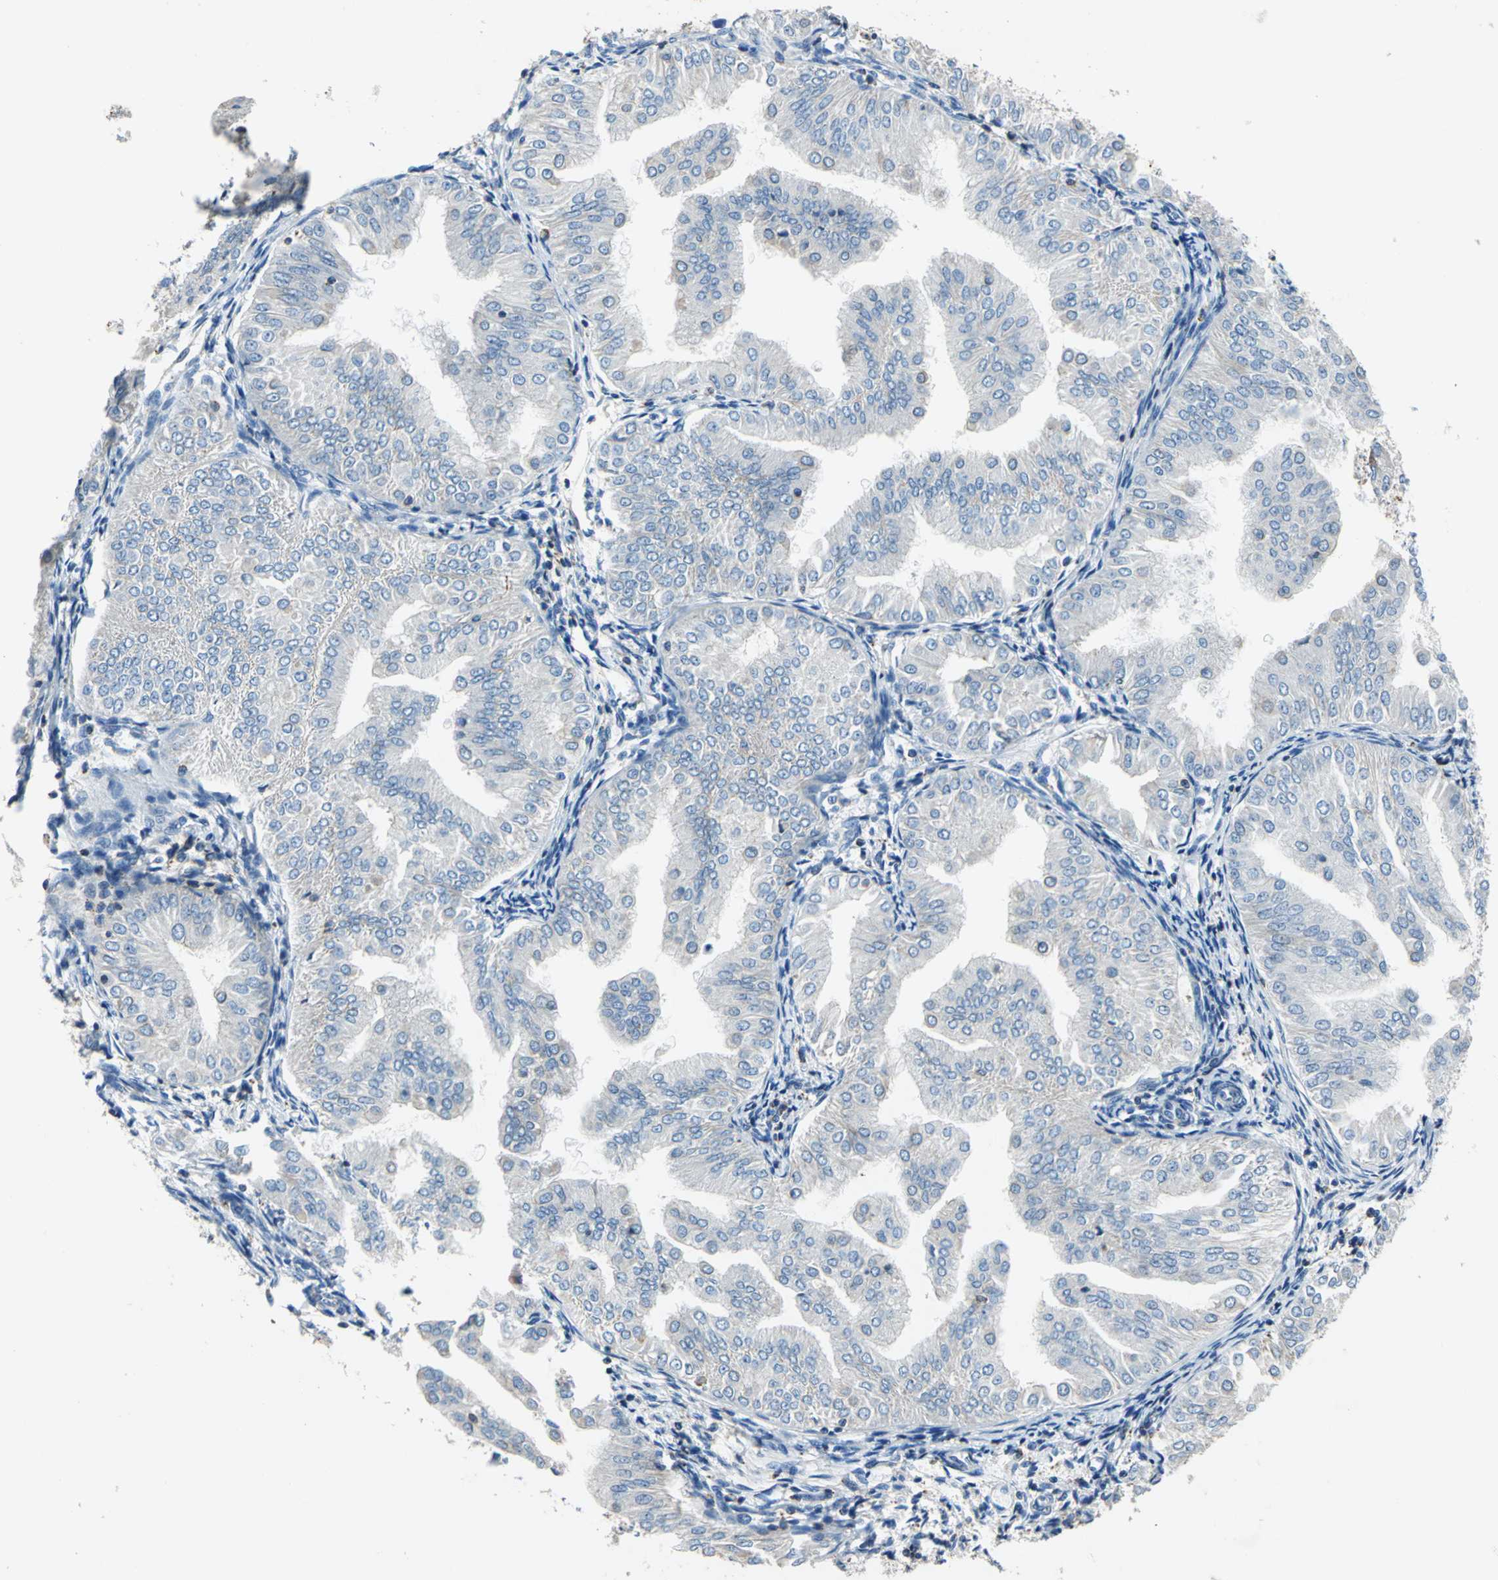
{"staining": {"intensity": "negative", "quantity": "none", "location": "none"}, "tissue": "endometrial cancer", "cell_type": "Tumor cells", "image_type": "cancer", "snomed": [{"axis": "morphology", "description": "Adenocarcinoma, NOS"}, {"axis": "topography", "description": "Endometrium"}], "caption": "Immunohistochemistry photomicrograph of endometrial cancer stained for a protein (brown), which demonstrates no staining in tumor cells.", "gene": "SEPTIN6", "patient": {"sex": "female", "age": 53}}